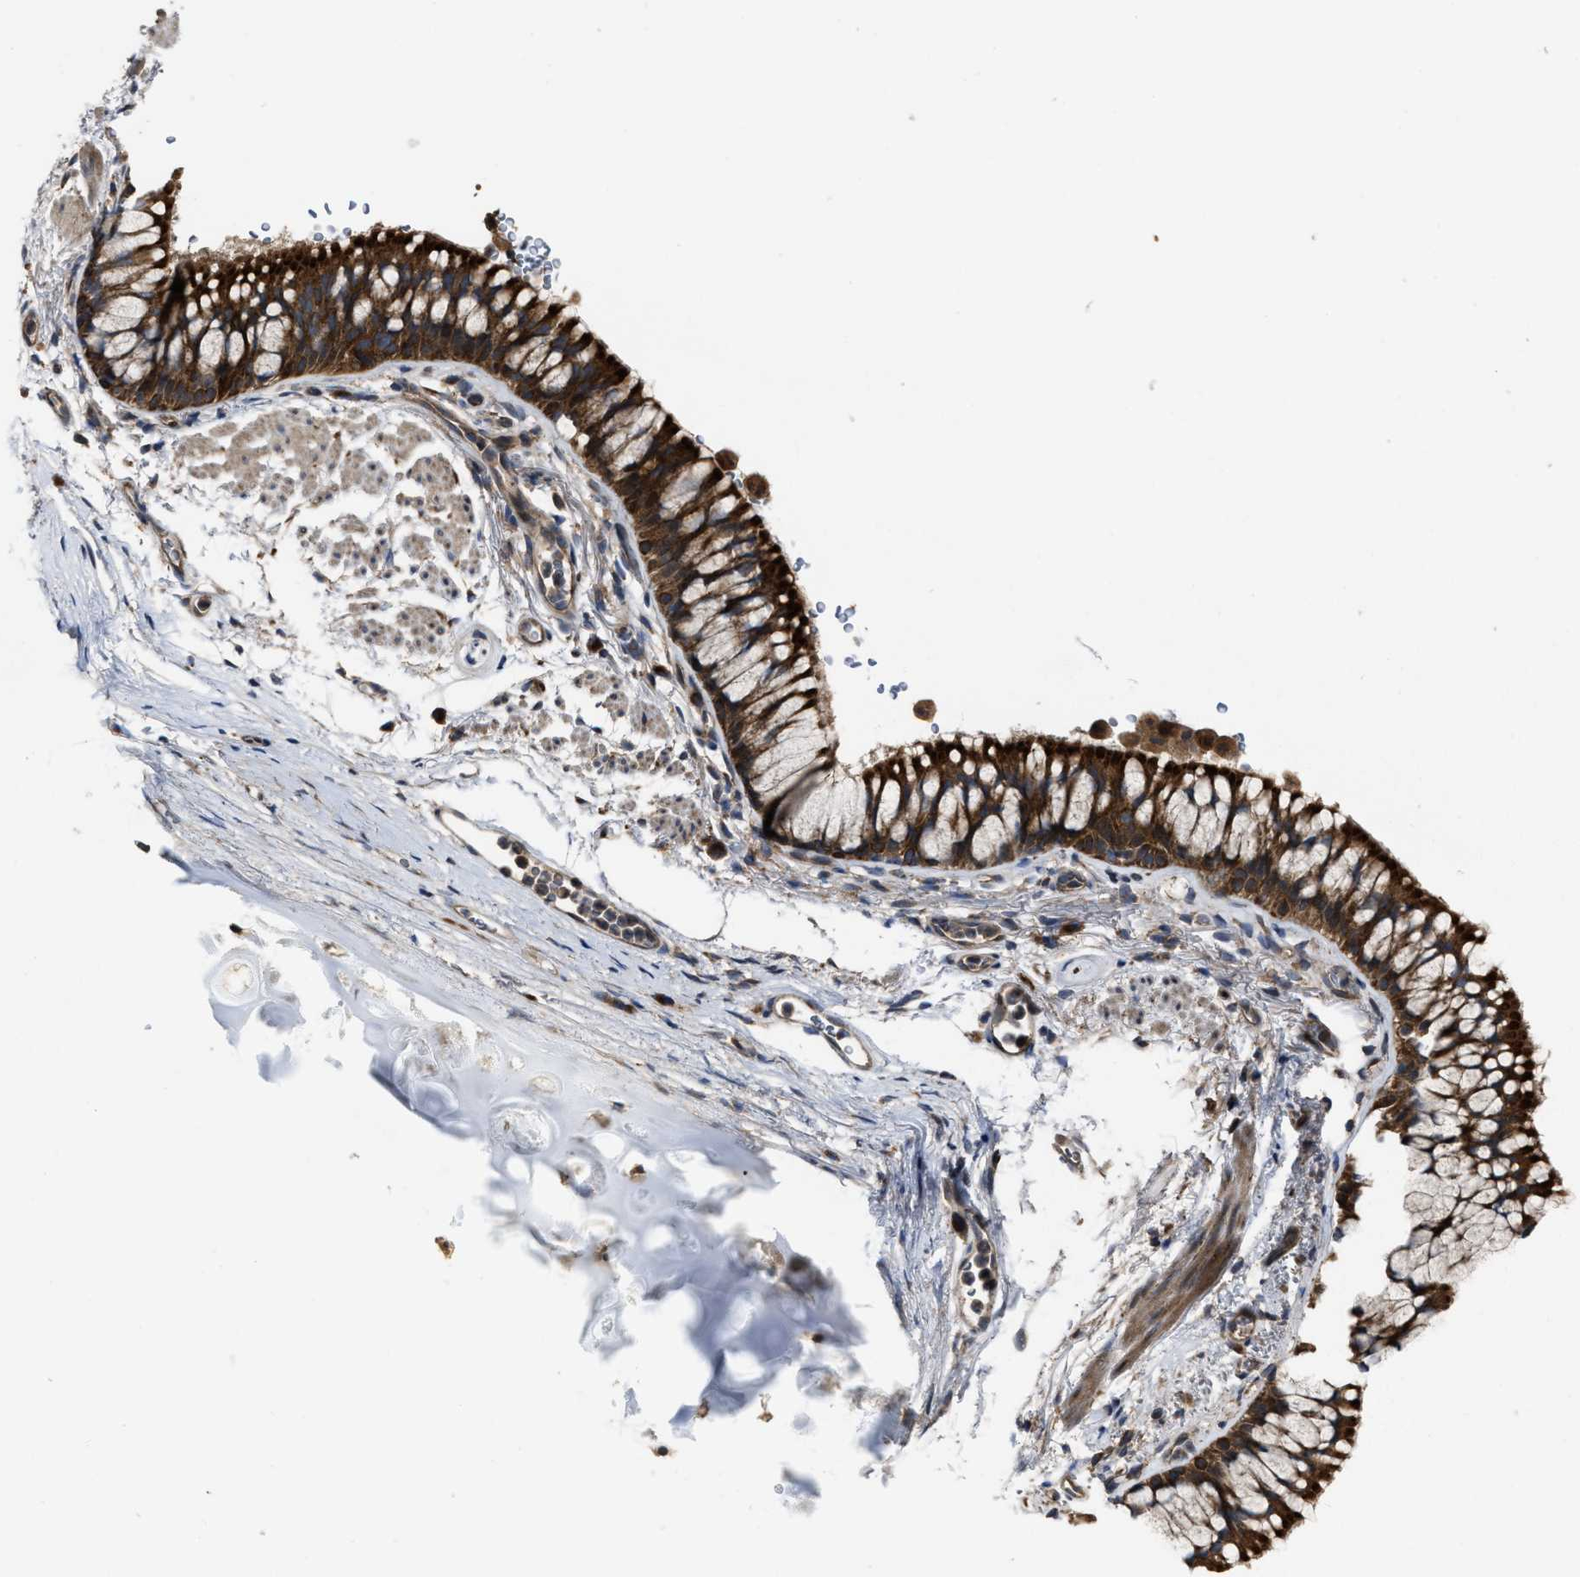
{"staining": {"intensity": "strong", "quantity": ">75%", "location": "cytoplasmic/membranous"}, "tissue": "bronchus", "cell_type": "Respiratory epithelial cells", "image_type": "normal", "snomed": [{"axis": "morphology", "description": "Normal tissue, NOS"}, {"axis": "topography", "description": "Cartilage tissue"}, {"axis": "topography", "description": "Bronchus"}], "caption": "Bronchus stained for a protein (brown) reveals strong cytoplasmic/membranous positive positivity in about >75% of respiratory epithelial cells.", "gene": "PASK", "patient": {"sex": "female", "age": 53}}